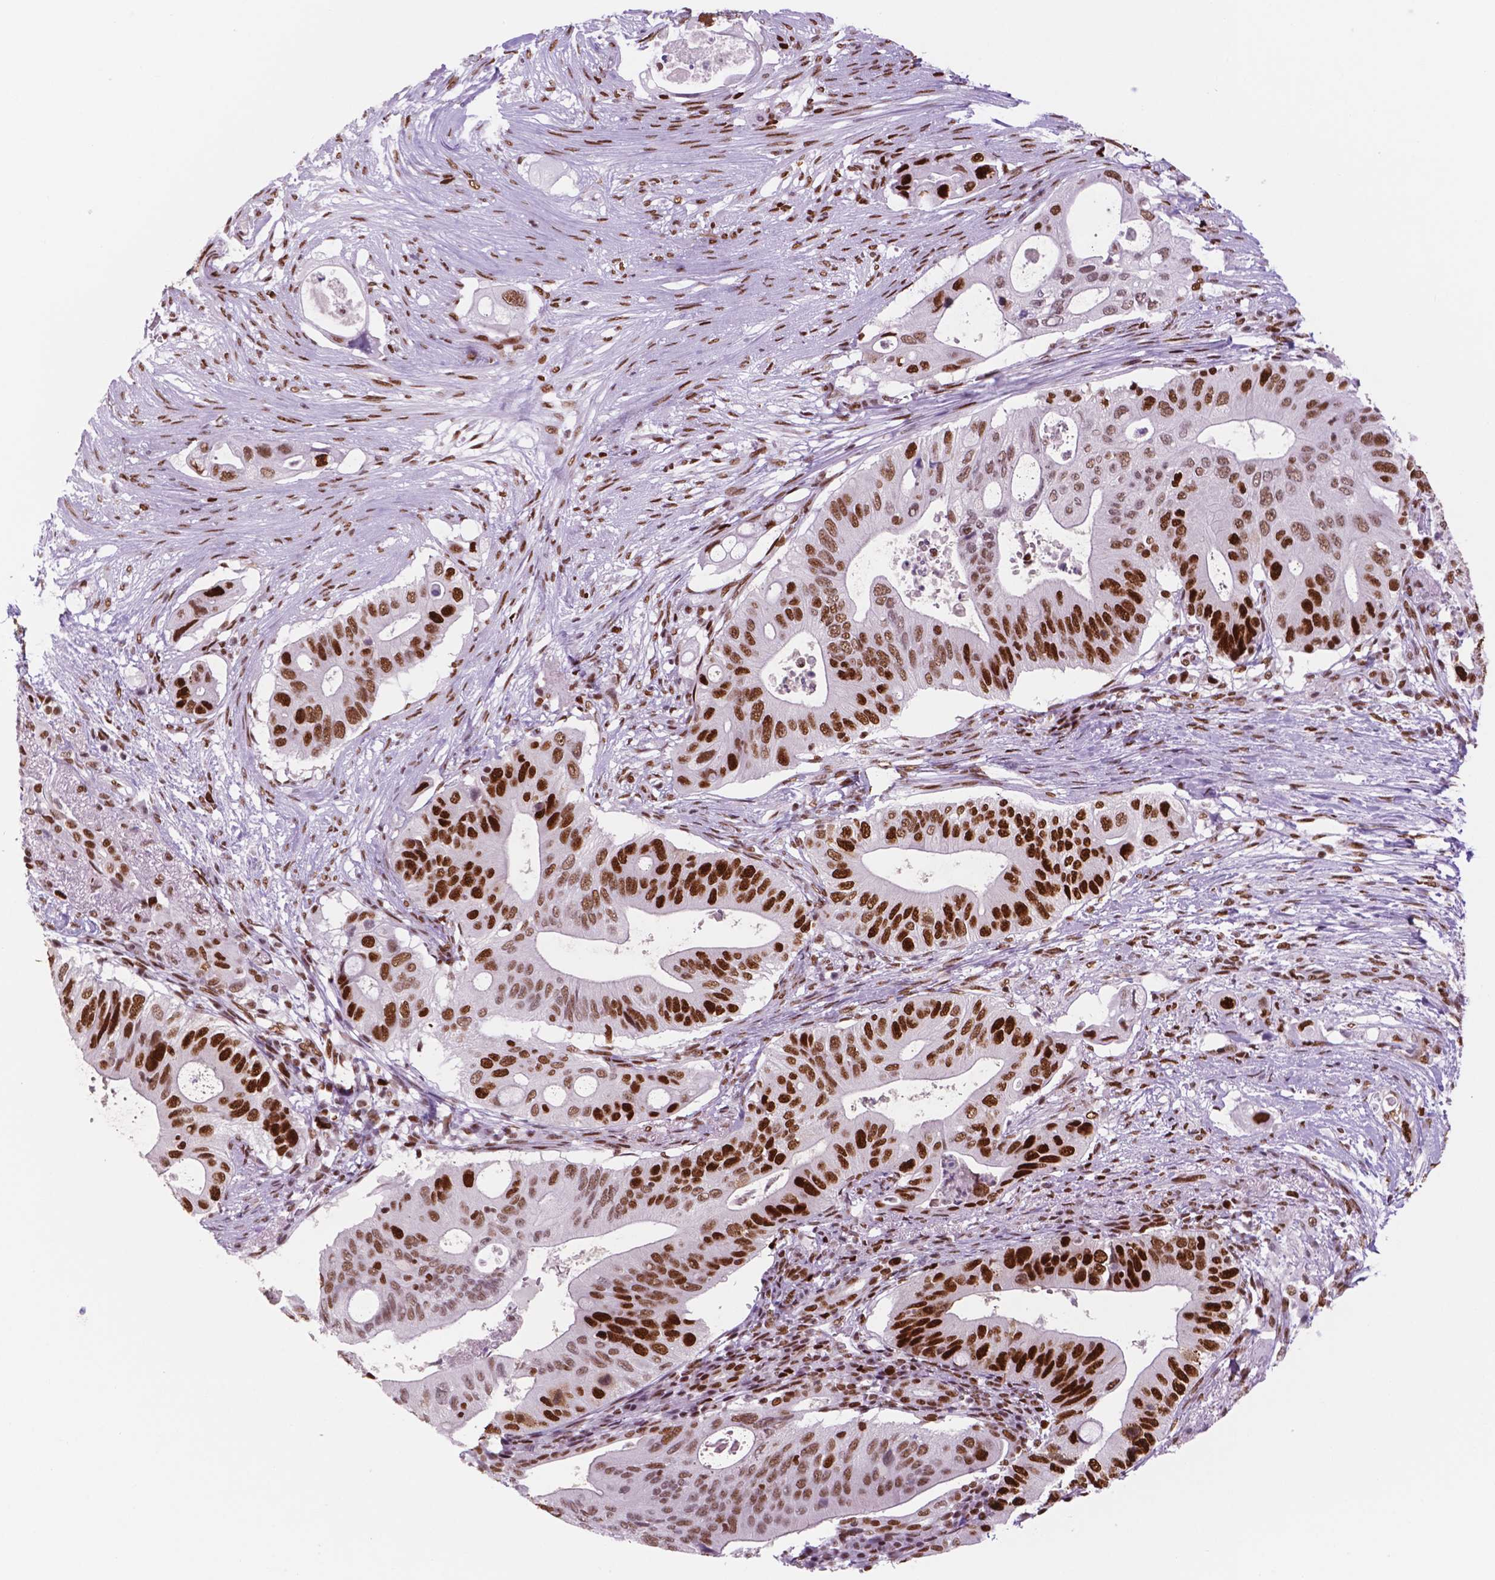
{"staining": {"intensity": "strong", "quantity": ">75%", "location": "nuclear"}, "tissue": "pancreatic cancer", "cell_type": "Tumor cells", "image_type": "cancer", "snomed": [{"axis": "morphology", "description": "Adenocarcinoma, NOS"}, {"axis": "topography", "description": "Pancreas"}], "caption": "Pancreatic cancer (adenocarcinoma) stained for a protein (brown) exhibits strong nuclear positive expression in about >75% of tumor cells.", "gene": "MSH6", "patient": {"sex": "female", "age": 72}}